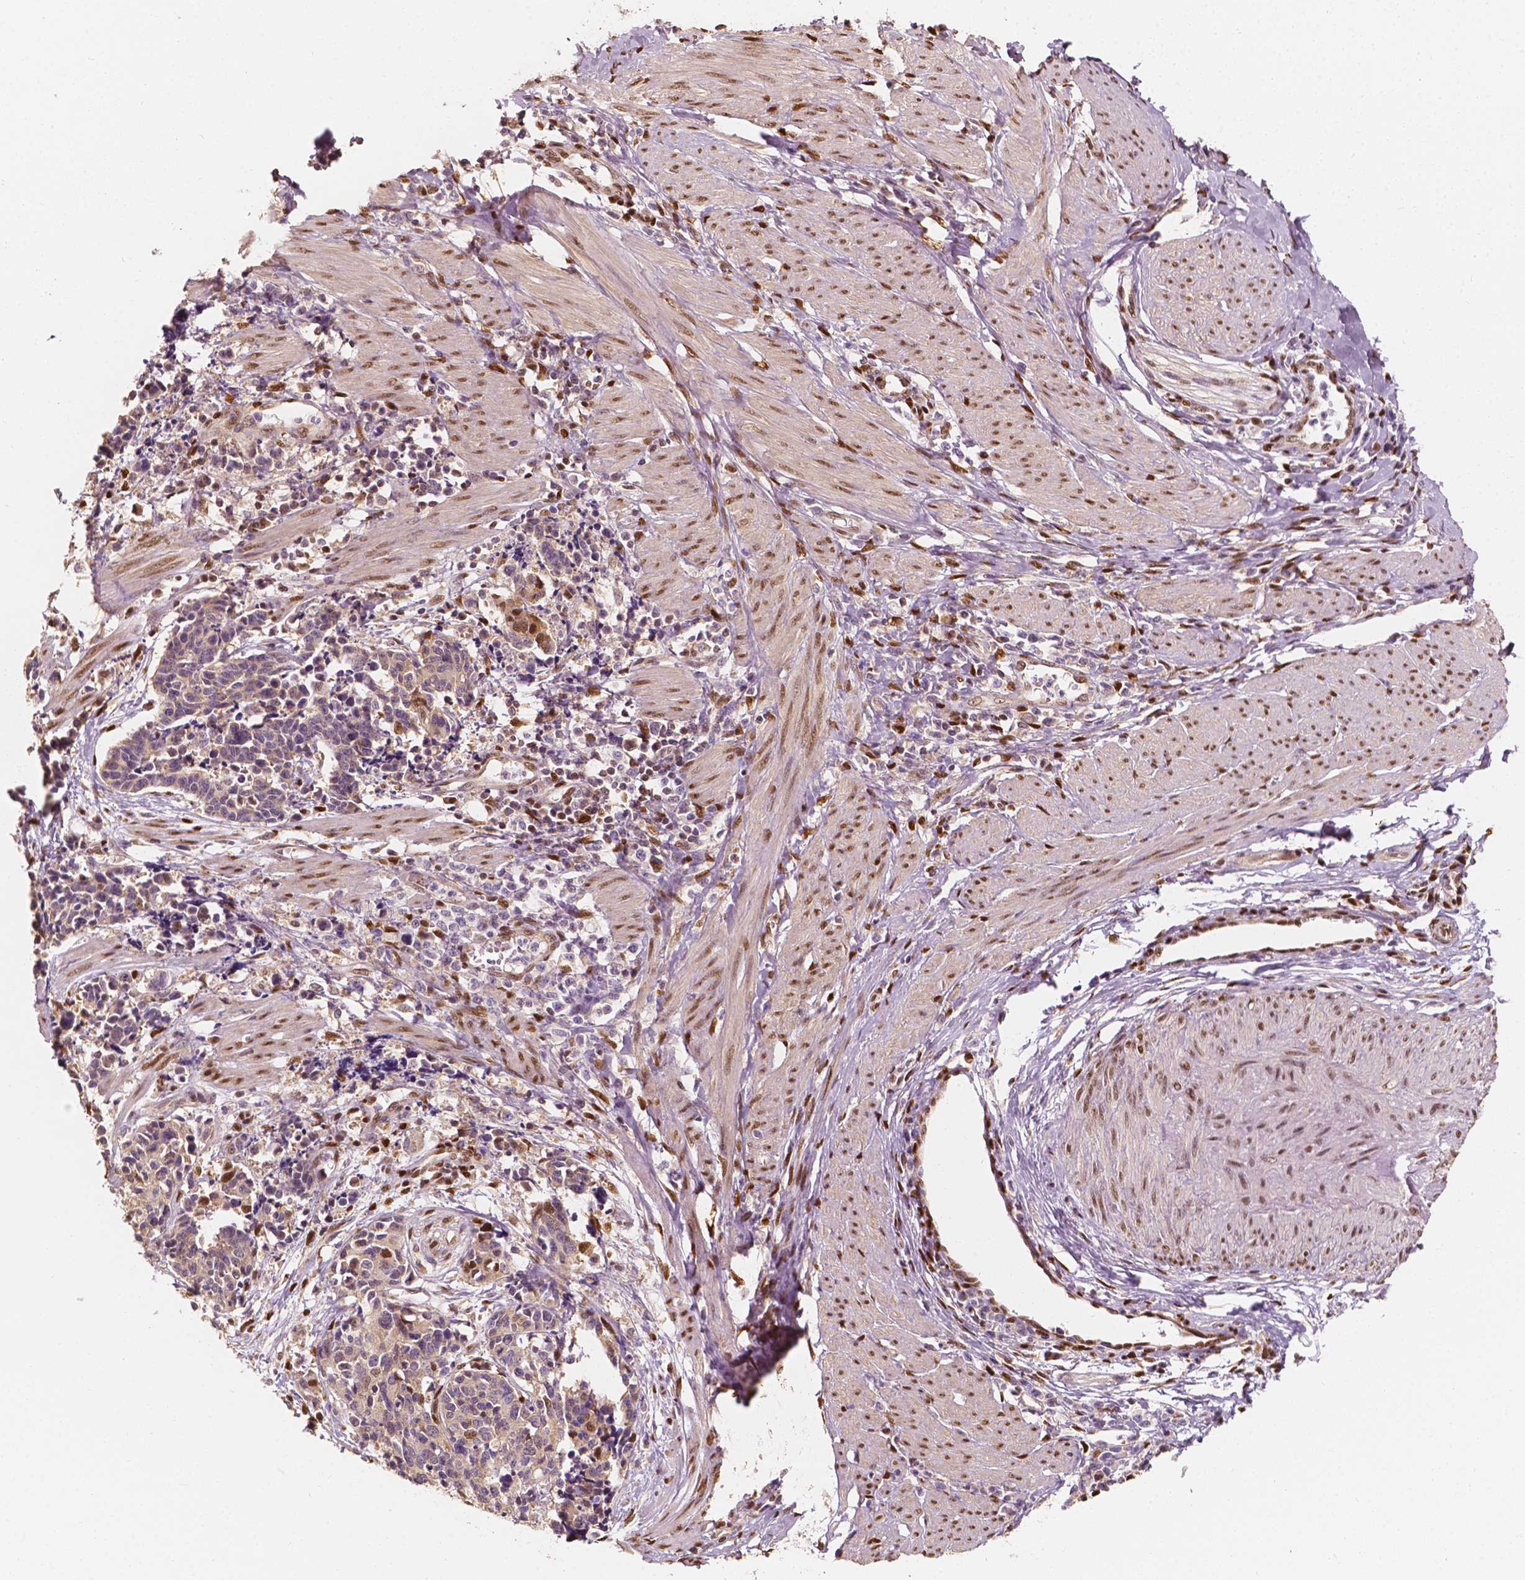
{"staining": {"intensity": "weak", "quantity": "<25%", "location": "nuclear"}, "tissue": "cervical cancer", "cell_type": "Tumor cells", "image_type": "cancer", "snomed": [{"axis": "morphology", "description": "Squamous cell carcinoma, NOS"}, {"axis": "topography", "description": "Cervix"}], "caption": "A high-resolution histopathology image shows immunohistochemistry staining of cervical squamous cell carcinoma, which reveals no significant staining in tumor cells.", "gene": "TBC1D17", "patient": {"sex": "female", "age": 35}}